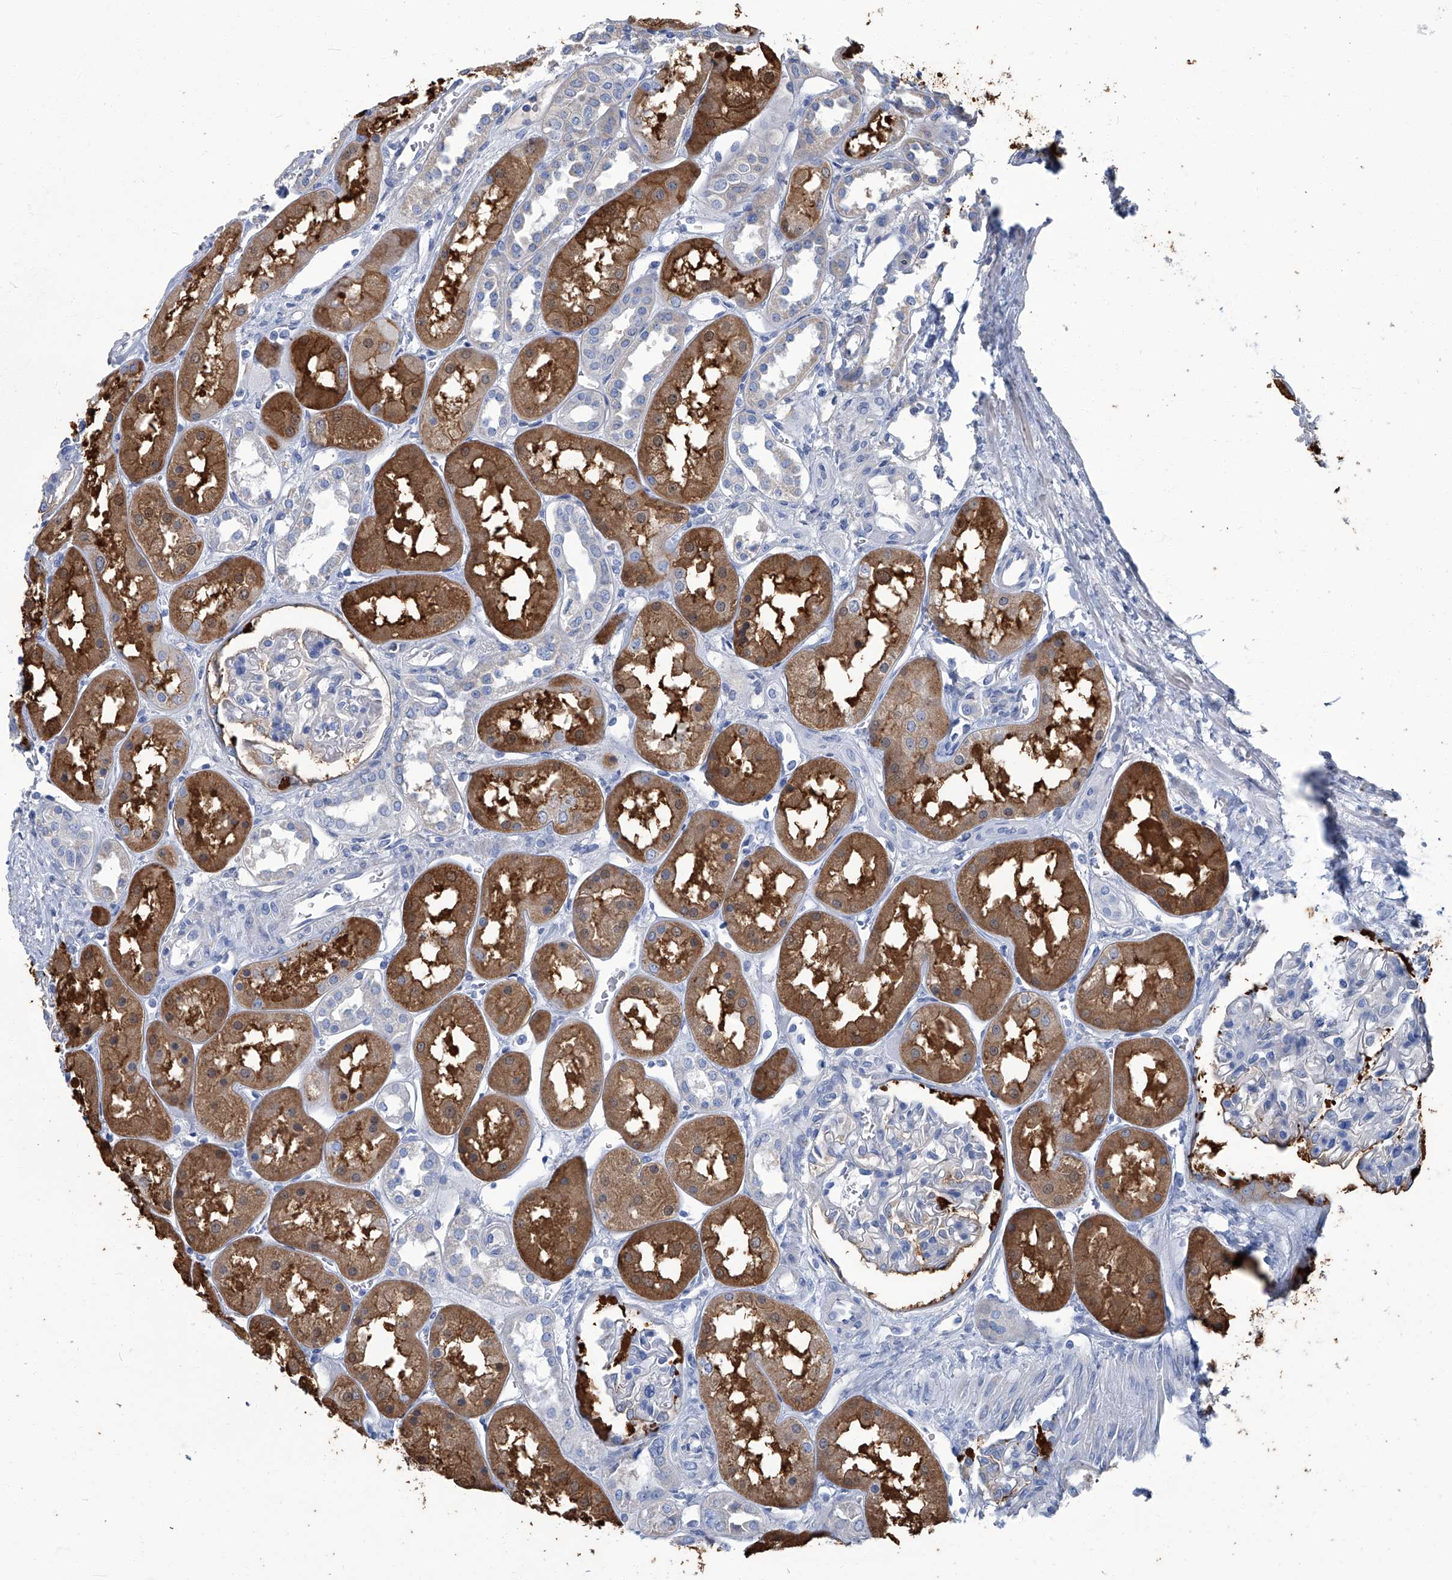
{"staining": {"intensity": "negative", "quantity": "none", "location": "none"}, "tissue": "kidney", "cell_type": "Cells in glomeruli", "image_type": "normal", "snomed": [{"axis": "morphology", "description": "Normal tissue, NOS"}, {"axis": "topography", "description": "Kidney"}], "caption": "Immunohistochemical staining of unremarkable human kidney demonstrates no significant expression in cells in glomeruli.", "gene": "PFKL", "patient": {"sex": "male", "age": 70}}